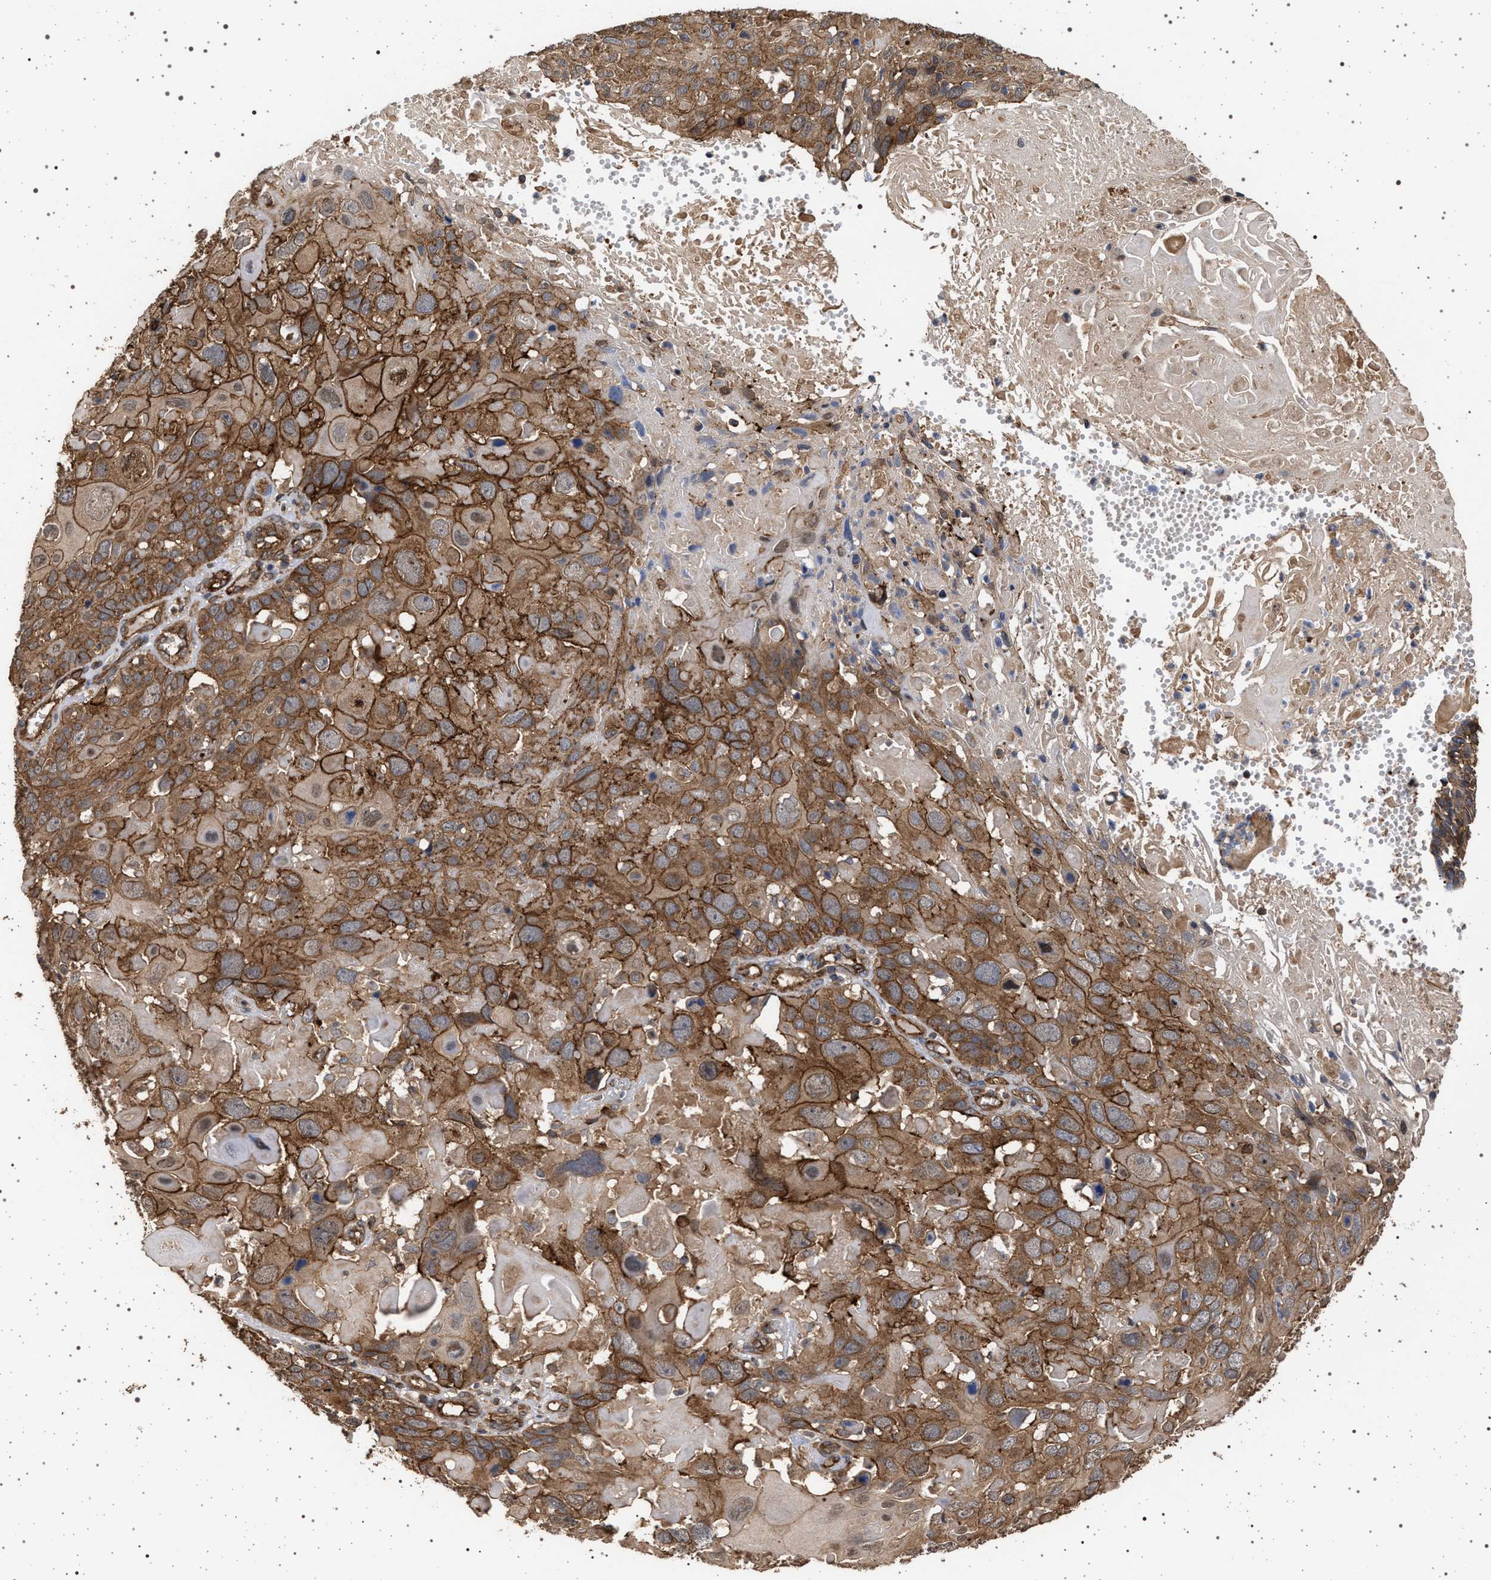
{"staining": {"intensity": "moderate", "quantity": ">75%", "location": "cytoplasmic/membranous"}, "tissue": "cervical cancer", "cell_type": "Tumor cells", "image_type": "cancer", "snomed": [{"axis": "morphology", "description": "Squamous cell carcinoma, NOS"}, {"axis": "topography", "description": "Cervix"}], "caption": "Protein expression analysis of cervical cancer reveals moderate cytoplasmic/membranous expression in approximately >75% of tumor cells. The protein of interest is stained brown, and the nuclei are stained in blue (DAB IHC with brightfield microscopy, high magnification).", "gene": "IFT20", "patient": {"sex": "female", "age": 74}}